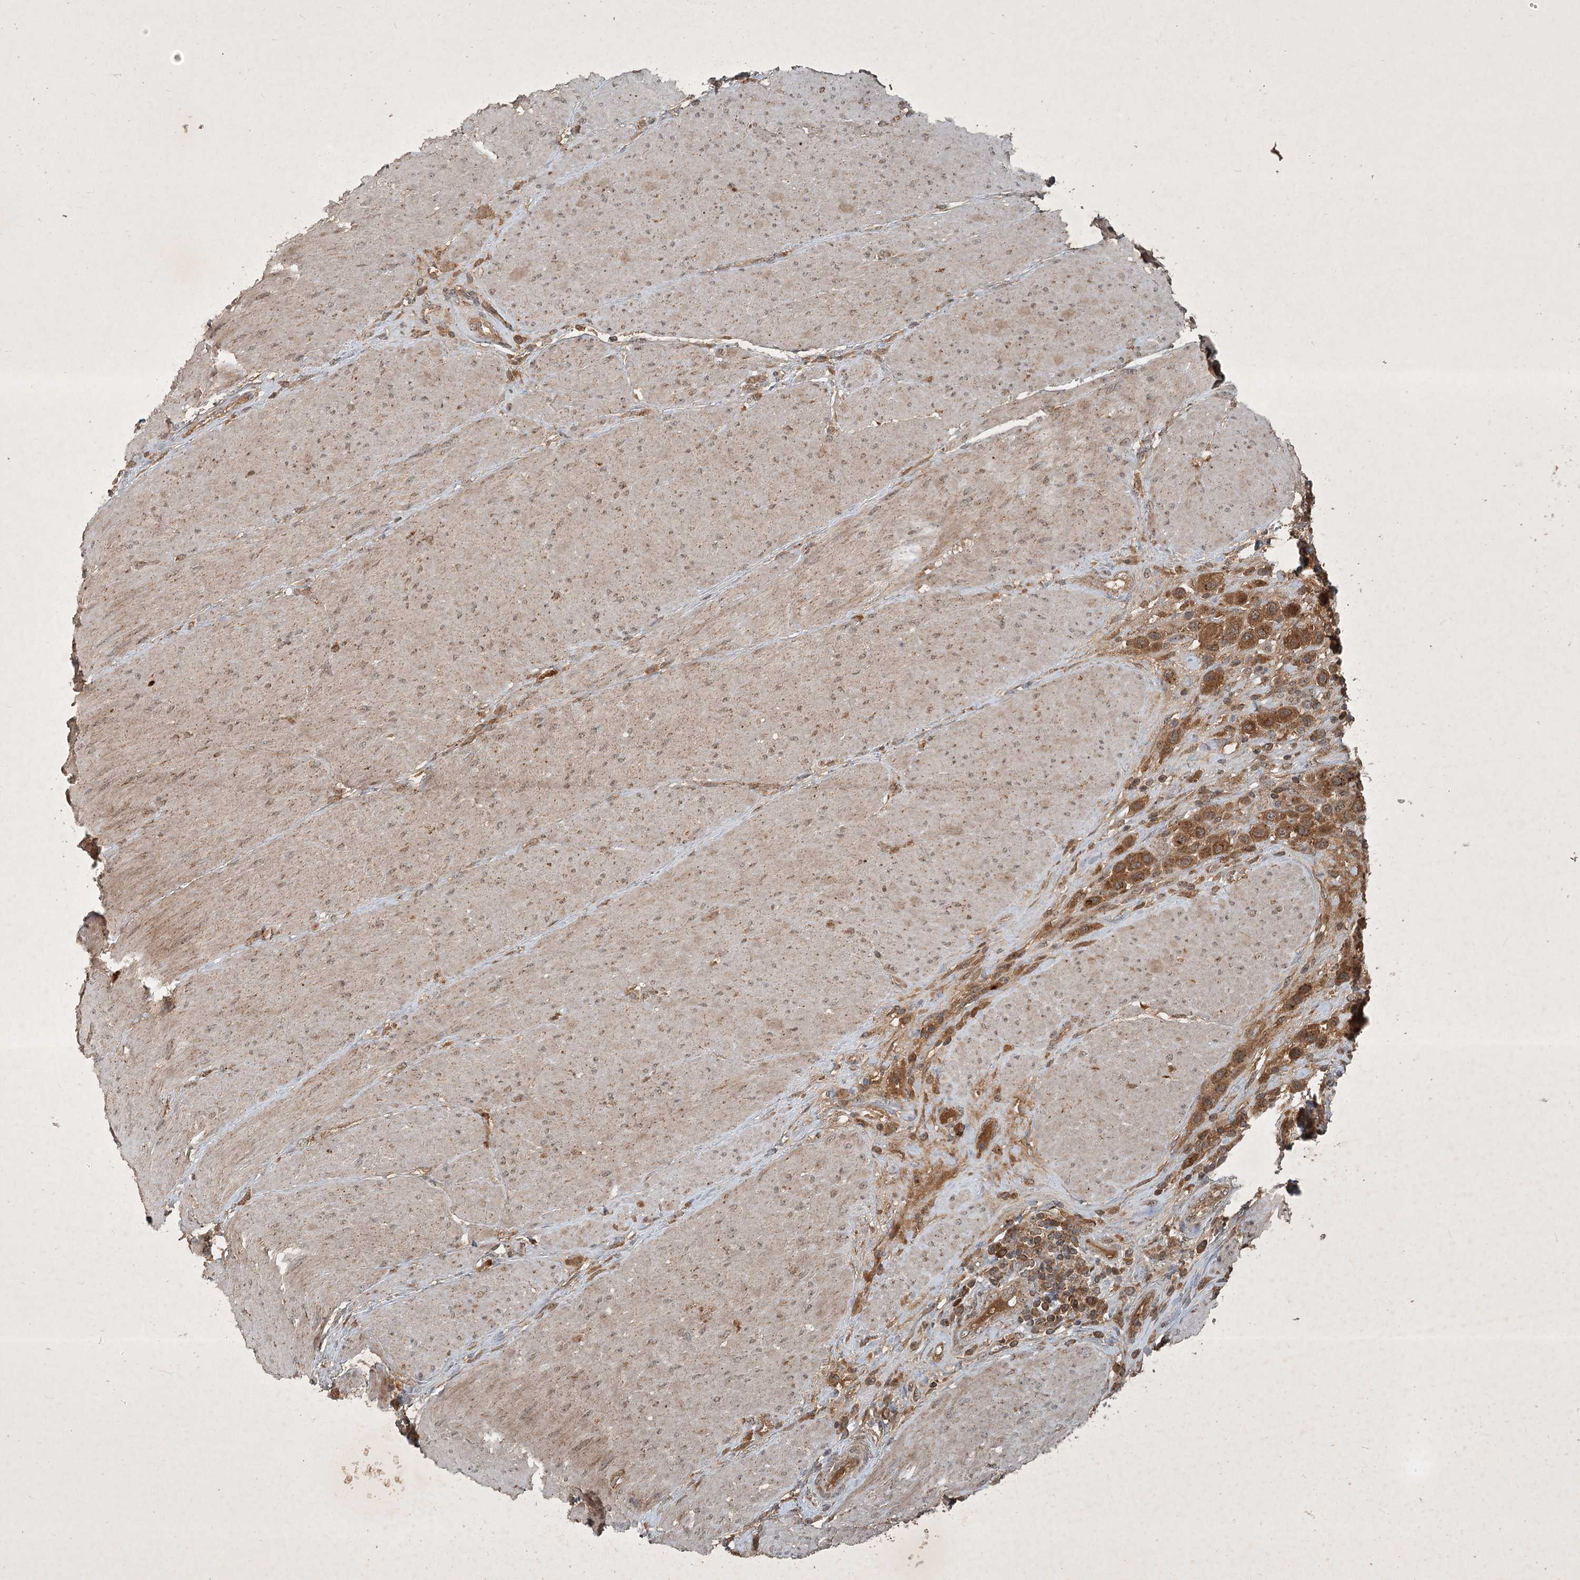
{"staining": {"intensity": "moderate", "quantity": ">75%", "location": "cytoplasmic/membranous"}, "tissue": "urothelial cancer", "cell_type": "Tumor cells", "image_type": "cancer", "snomed": [{"axis": "morphology", "description": "Urothelial carcinoma, High grade"}, {"axis": "topography", "description": "Urinary bladder"}], "caption": "Protein analysis of urothelial carcinoma (high-grade) tissue reveals moderate cytoplasmic/membranous positivity in approximately >75% of tumor cells.", "gene": "UNC93A", "patient": {"sex": "male", "age": 50}}